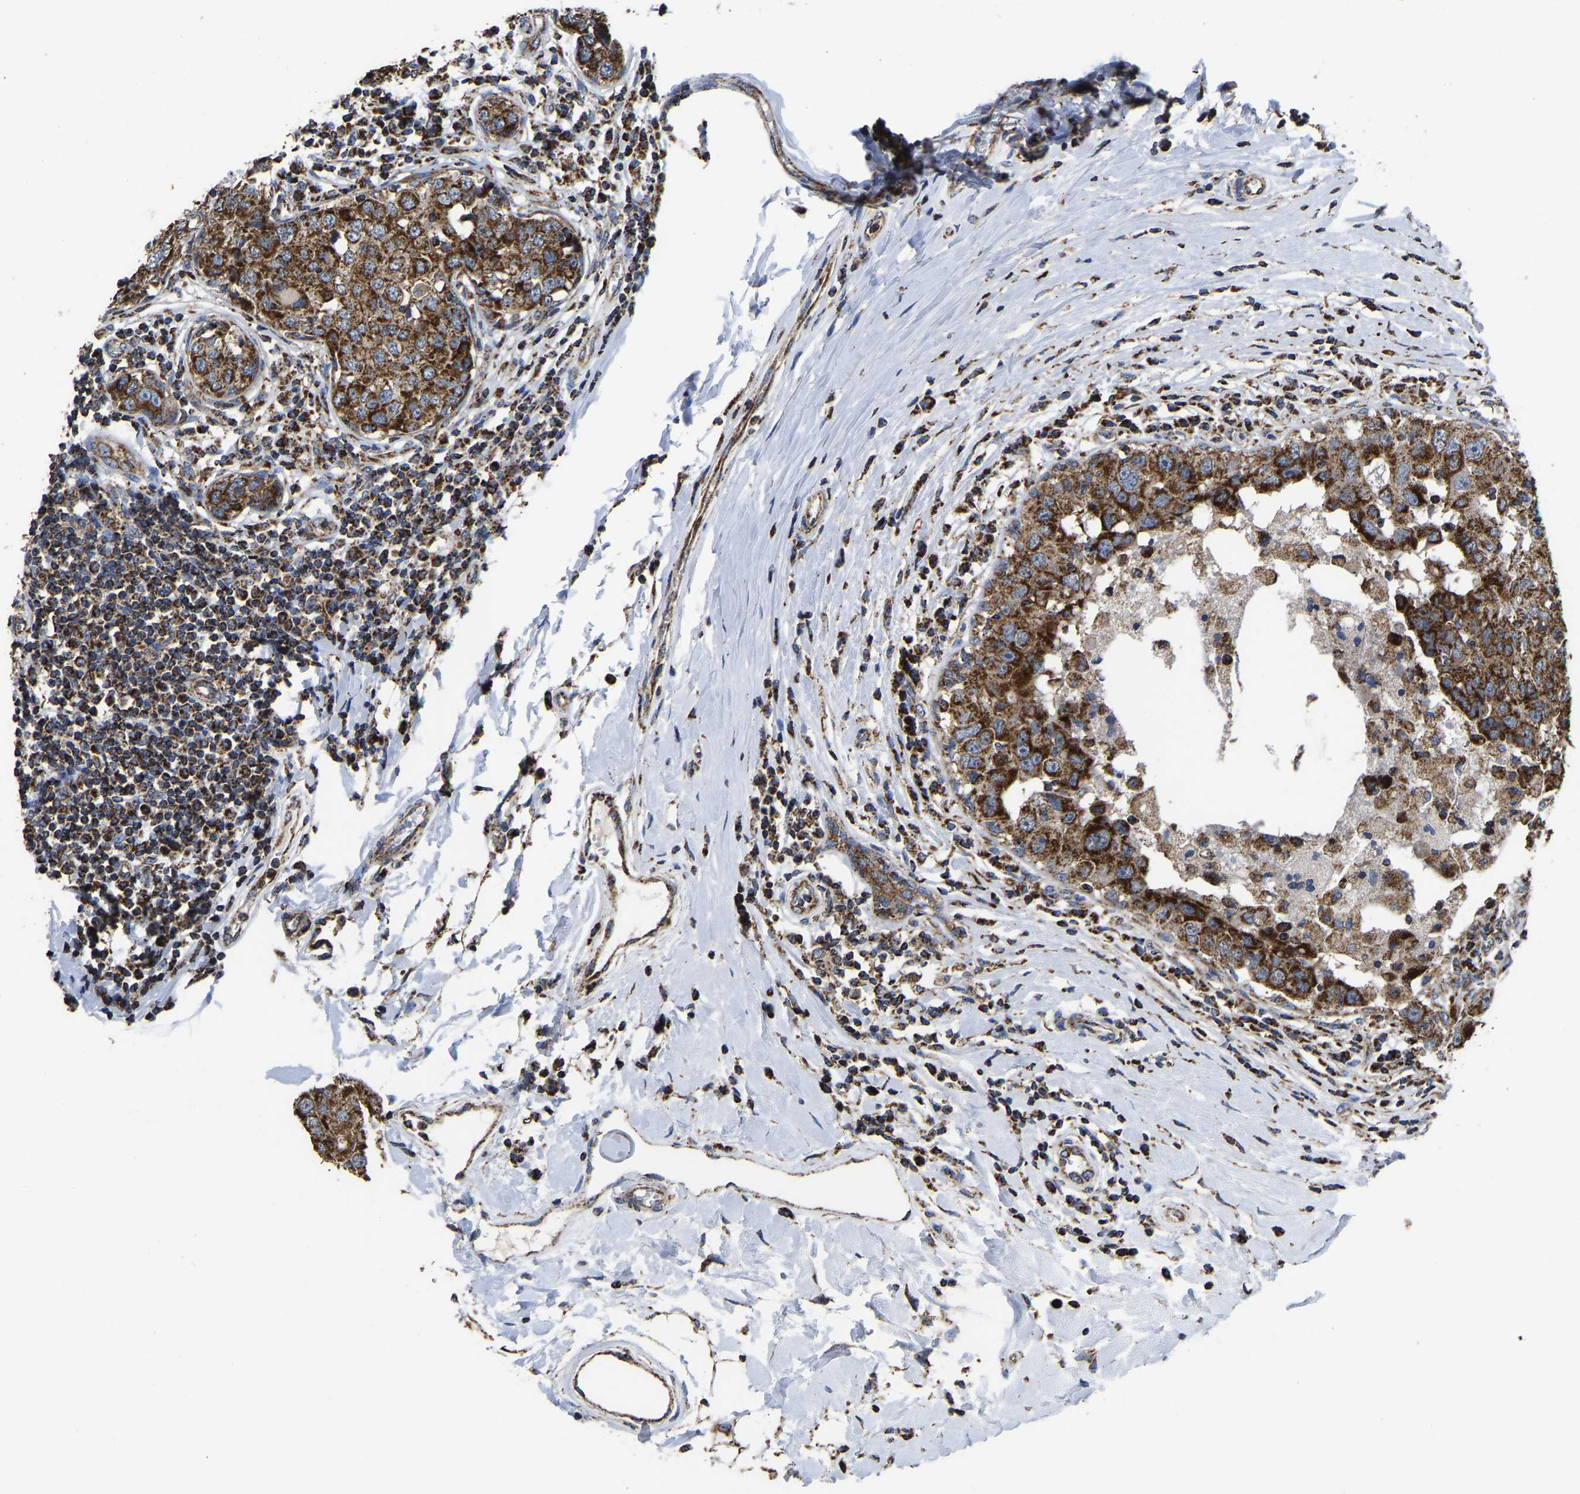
{"staining": {"intensity": "strong", "quantity": ">75%", "location": "cytoplasmic/membranous"}, "tissue": "breast cancer", "cell_type": "Tumor cells", "image_type": "cancer", "snomed": [{"axis": "morphology", "description": "Duct carcinoma"}, {"axis": "topography", "description": "Breast"}], "caption": "Strong cytoplasmic/membranous positivity is present in approximately >75% of tumor cells in invasive ductal carcinoma (breast). The protein of interest is shown in brown color, while the nuclei are stained blue.", "gene": "ETFA", "patient": {"sex": "female", "age": 27}}